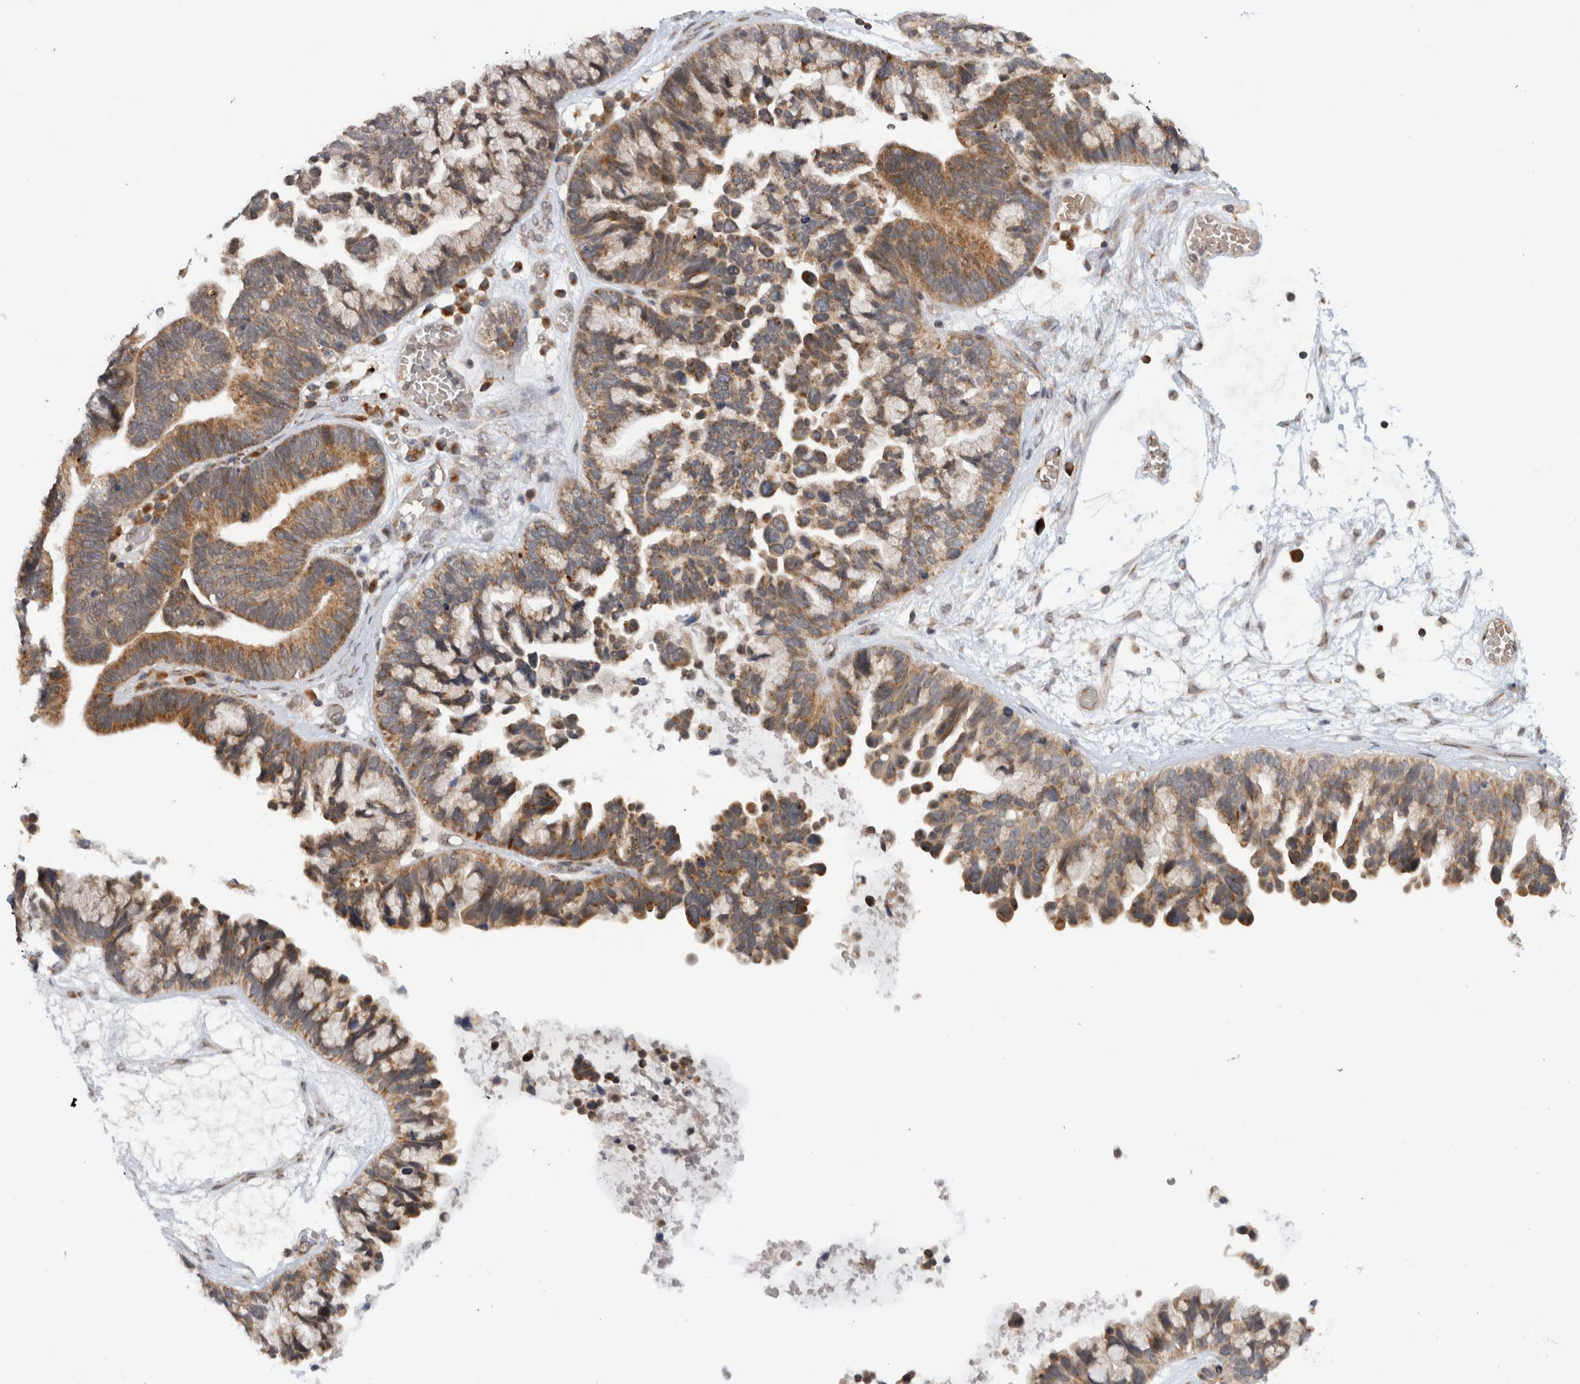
{"staining": {"intensity": "moderate", "quantity": ">75%", "location": "cytoplasmic/membranous"}, "tissue": "ovarian cancer", "cell_type": "Tumor cells", "image_type": "cancer", "snomed": [{"axis": "morphology", "description": "Cystadenocarcinoma, serous, NOS"}, {"axis": "topography", "description": "Ovary"}], "caption": "Immunohistochemical staining of human serous cystadenocarcinoma (ovarian) displays medium levels of moderate cytoplasmic/membranous protein positivity in about >75% of tumor cells.", "gene": "CMC2", "patient": {"sex": "female", "age": 56}}